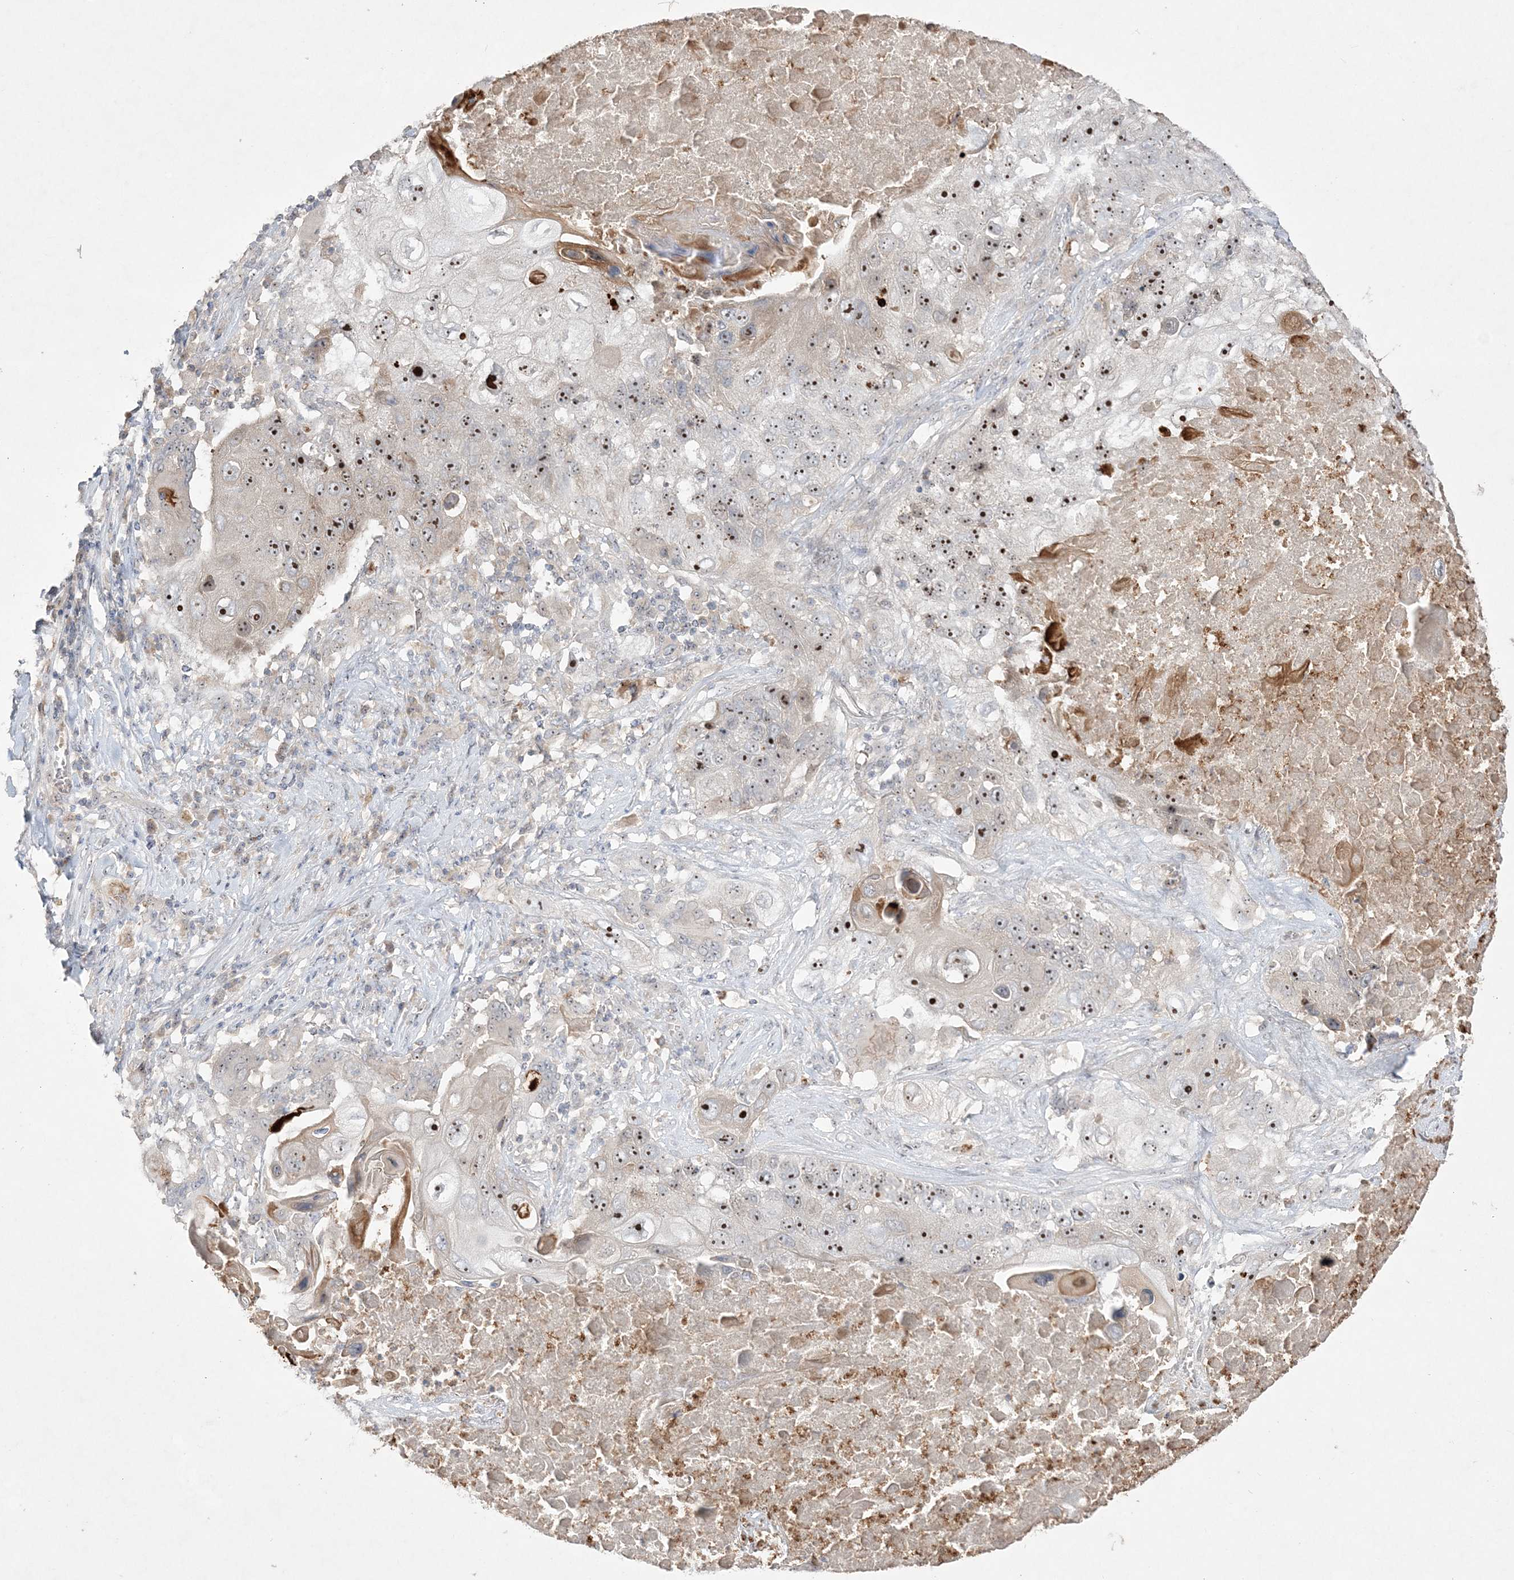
{"staining": {"intensity": "strong", "quantity": "25%-75%", "location": "nuclear"}, "tissue": "lung cancer", "cell_type": "Tumor cells", "image_type": "cancer", "snomed": [{"axis": "morphology", "description": "Squamous cell carcinoma, NOS"}, {"axis": "topography", "description": "Lung"}], "caption": "The image reveals staining of lung squamous cell carcinoma, revealing strong nuclear protein expression (brown color) within tumor cells.", "gene": "NOP16", "patient": {"sex": "male", "age": 61}}